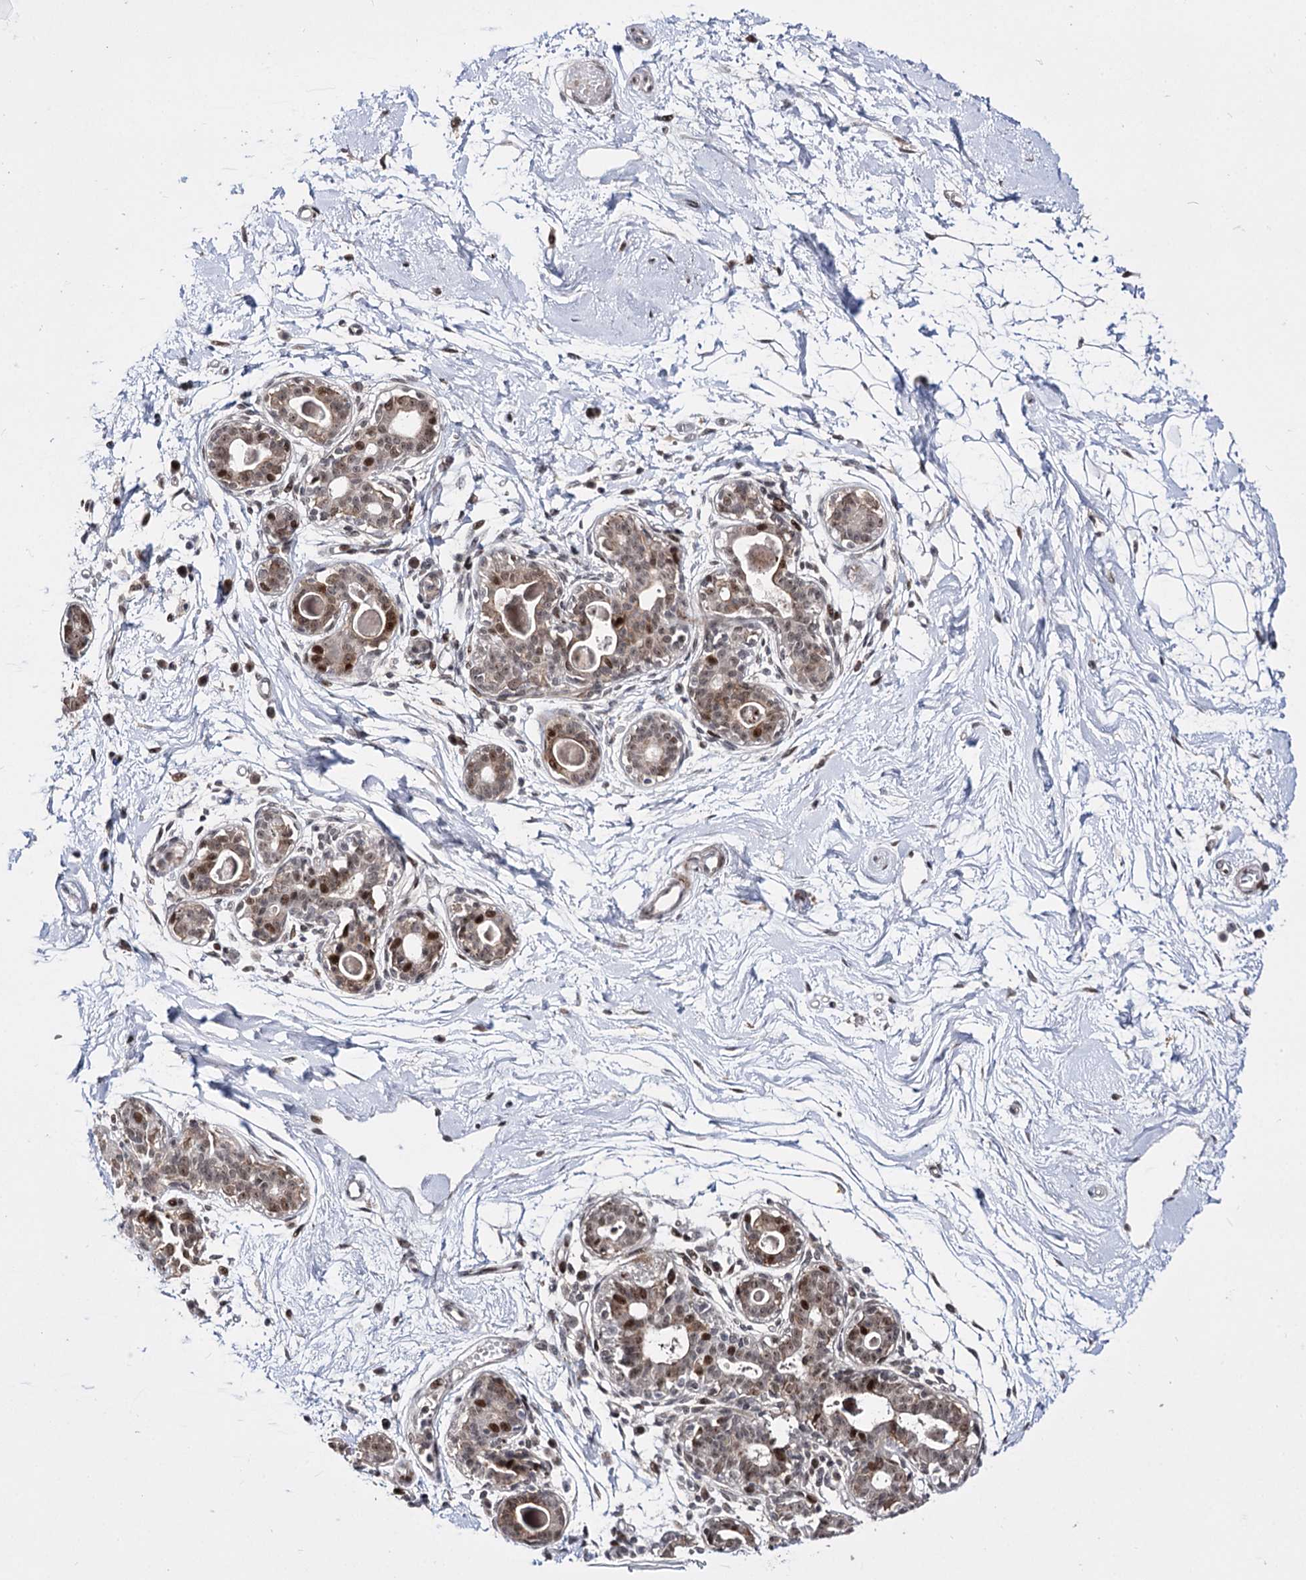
{"staining": {"intensity": "weak", "quantity": "25%-75%", "location": "nuclear"}, "tissue": "breast", "cell_type": "Adipocytes", "image_type": "normal", "snomed": [{"axis": "morphology", "description": "Normal tissue, NOS"}, {"axis": "topography", "description": "Breast"}], "caption": "Breast stained with DAB (3,3'-diaminobenzidine) immunohistochemistry shows low levels of weak nuclear positivity in about 25%-75% of adipocytes.", "gene": "STOX1", "patient": {"sex": "female", "age": 45}}